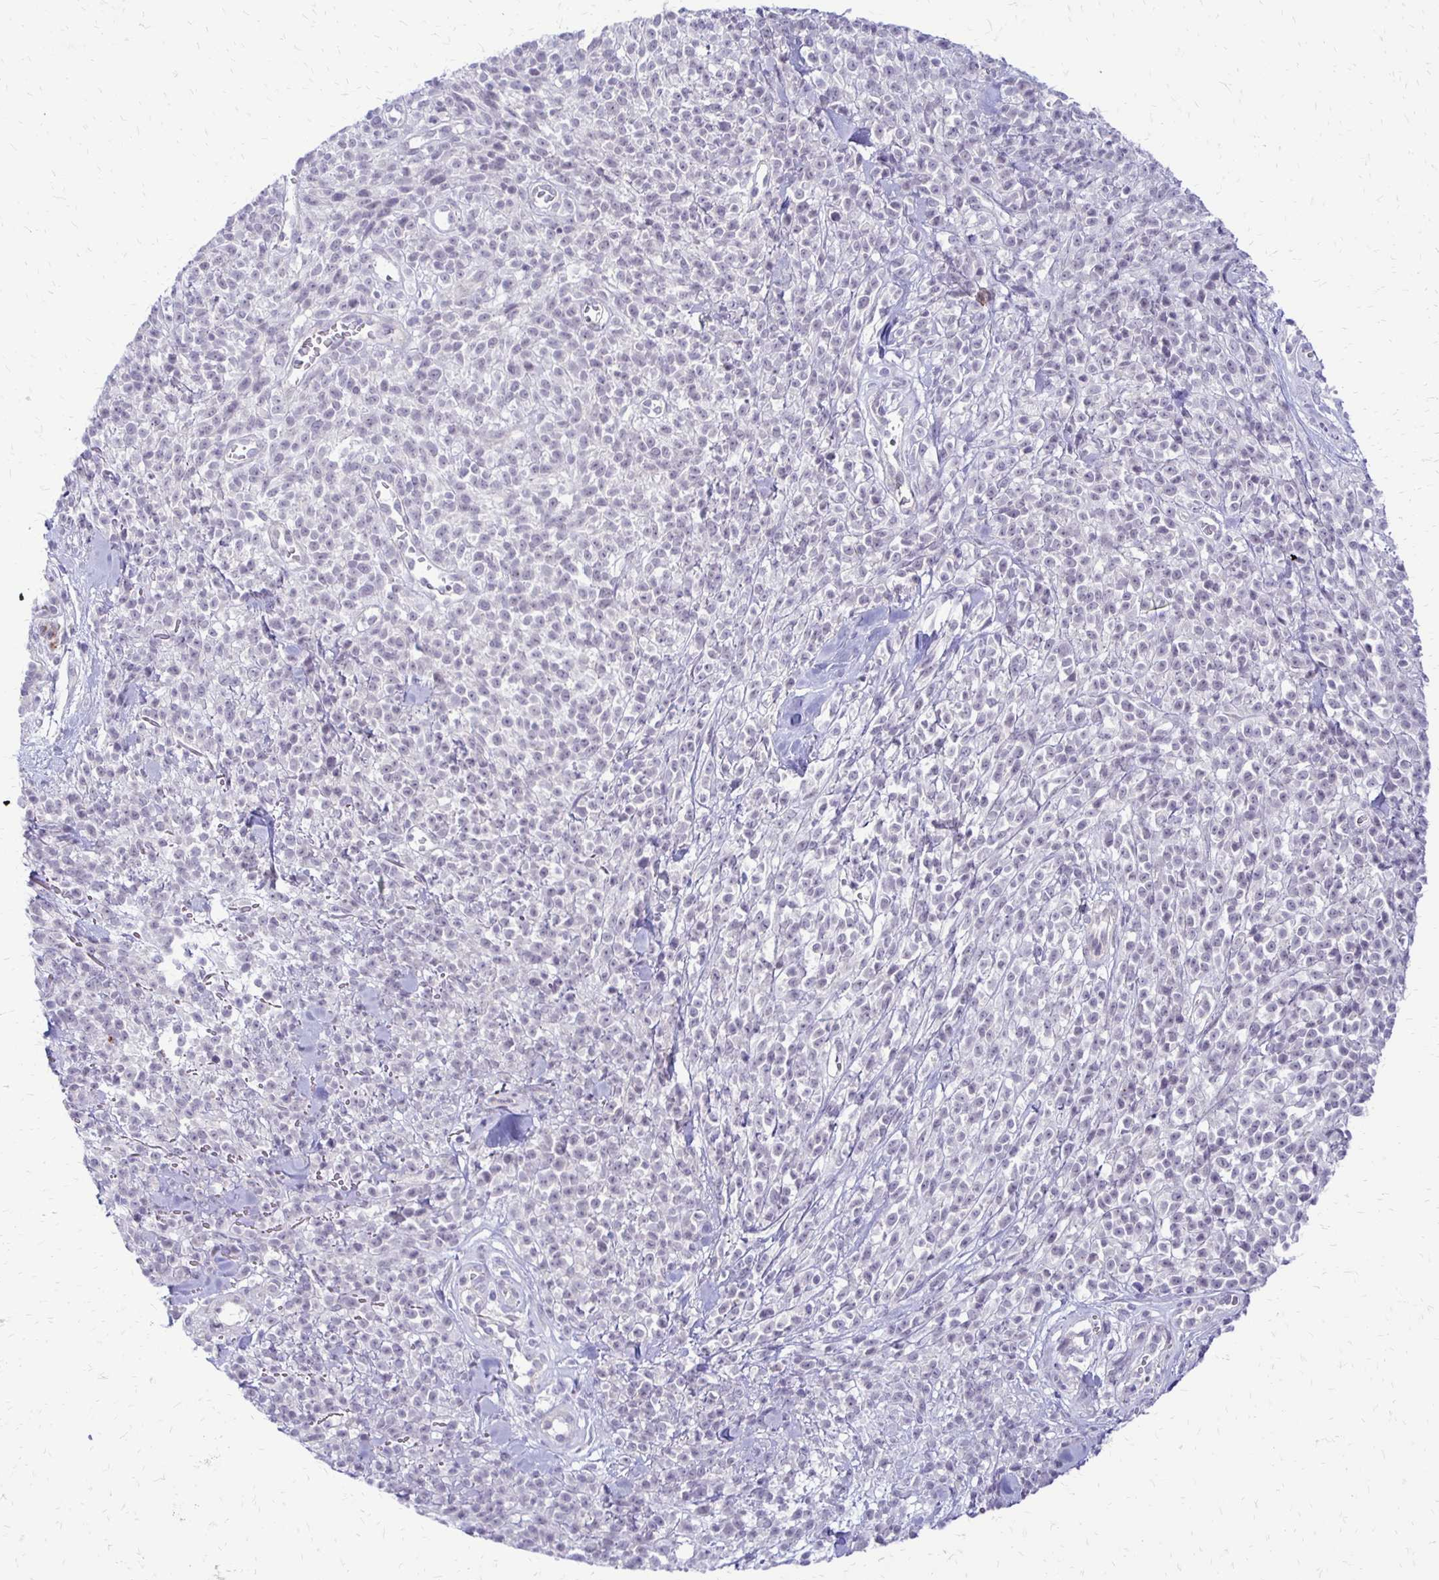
{"staining": {"intensity": "negative", "quantity": "none", "location": "none"}, "tissue": "melanoma", "cell_type": "Tumor cells", "image_type": "cancer", "snomed": [{"axis": "morphology", "description": "Malignant melanoma, NOS"}, {"axis": "topography", "description": "Skin"}, {"axis": "topography", "description": "Skin of trunk"}], "caption": "A micrograph of malignant melanoma stained for a protein shows no brown staining in tumor cells.", "gene": "EPYC", "patient": {"sex": "male", "age": 74}}